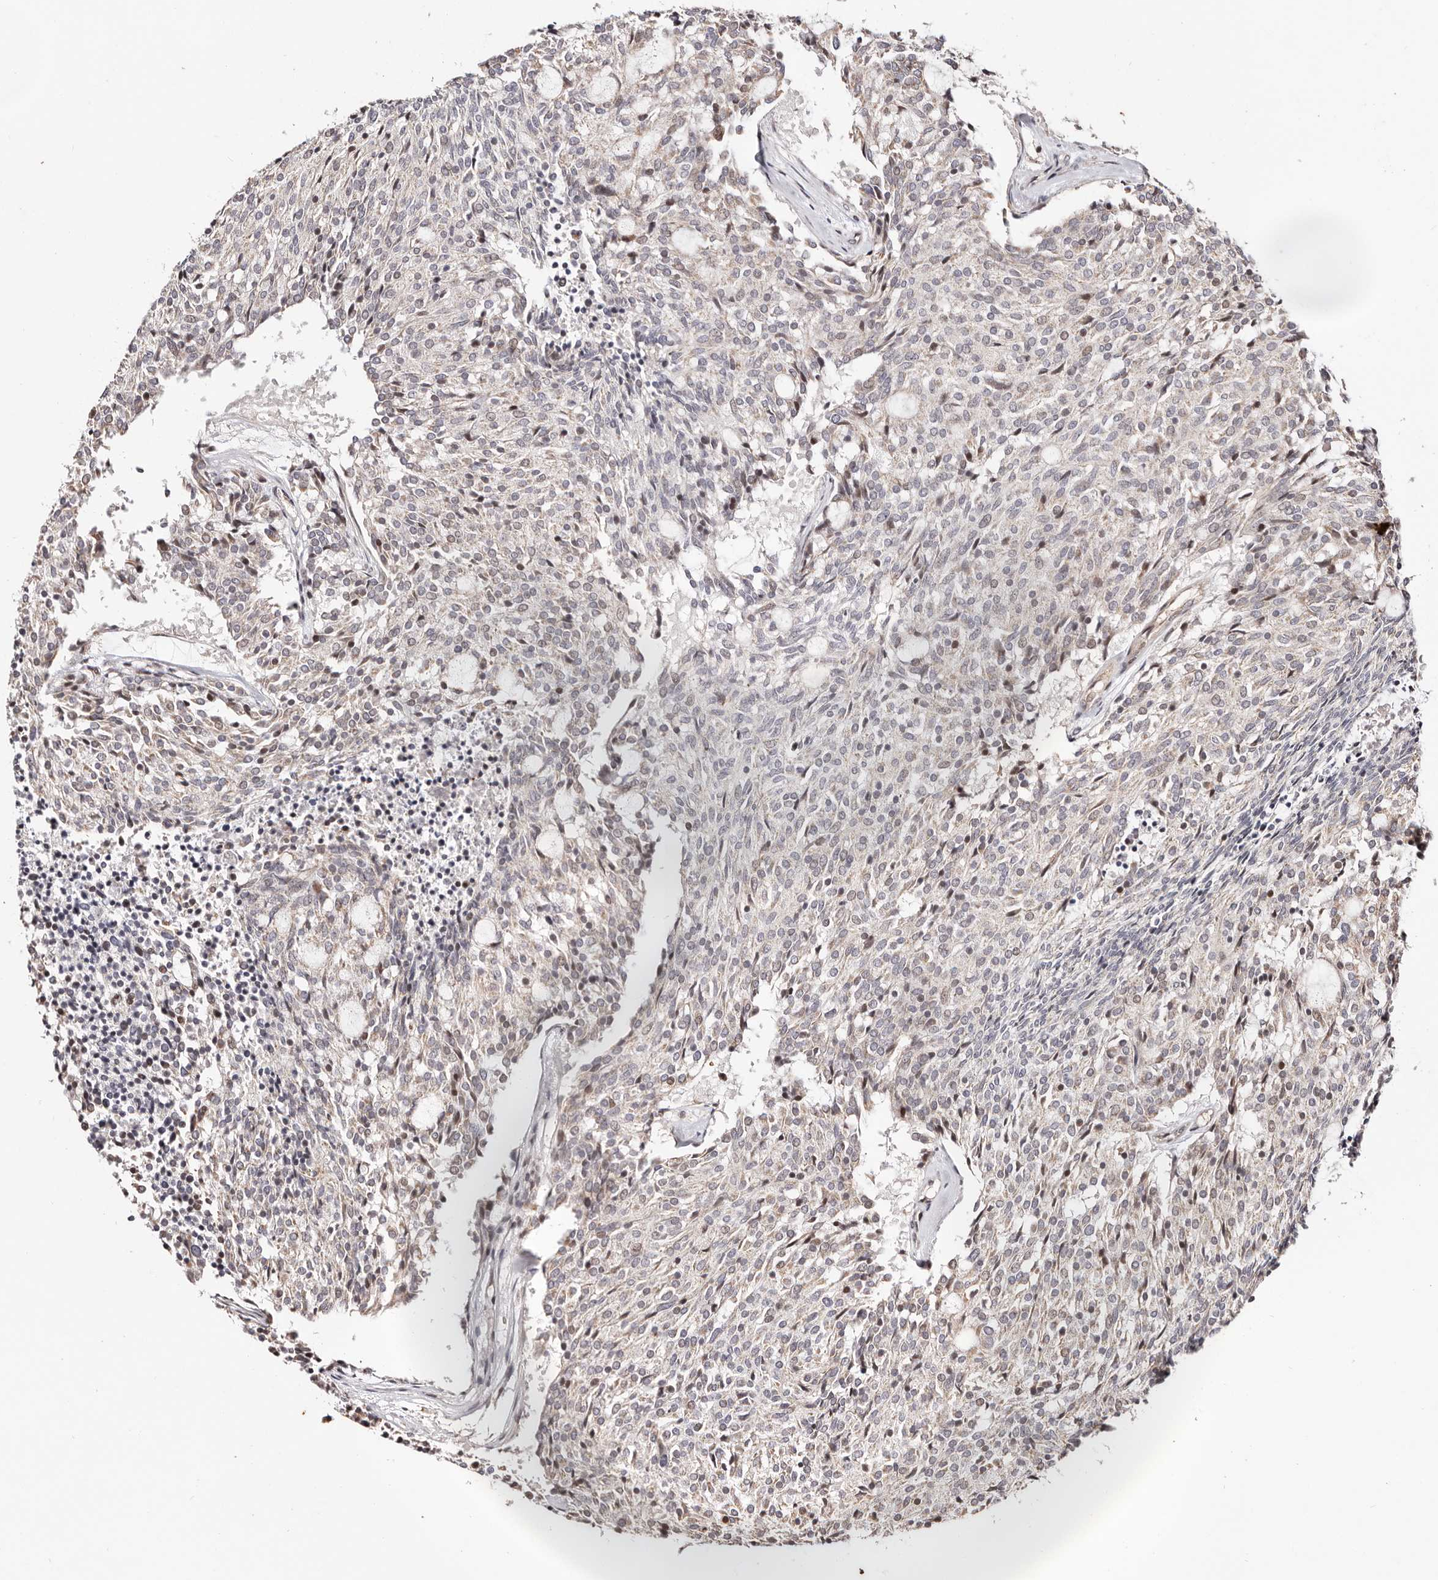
{"staining": {"intensity": "weak", "quantity": "<25%", "location": "nuclear"}, "tissue": "carcinoid", "cell_type": "Tumor cells", "image_type": "cancer", "snomed": [{"axis": "morphology", "description": "Carcinoid, malignant, NOS"}, {"axis": "topography", "description": "Pancreas"}], "caption": "A micrograph of carcinoid stained for a protein reveals no brown staining in tumor cells.", "gene": "HIVEP3", "patient": {"sex": "female", "age": 54}}